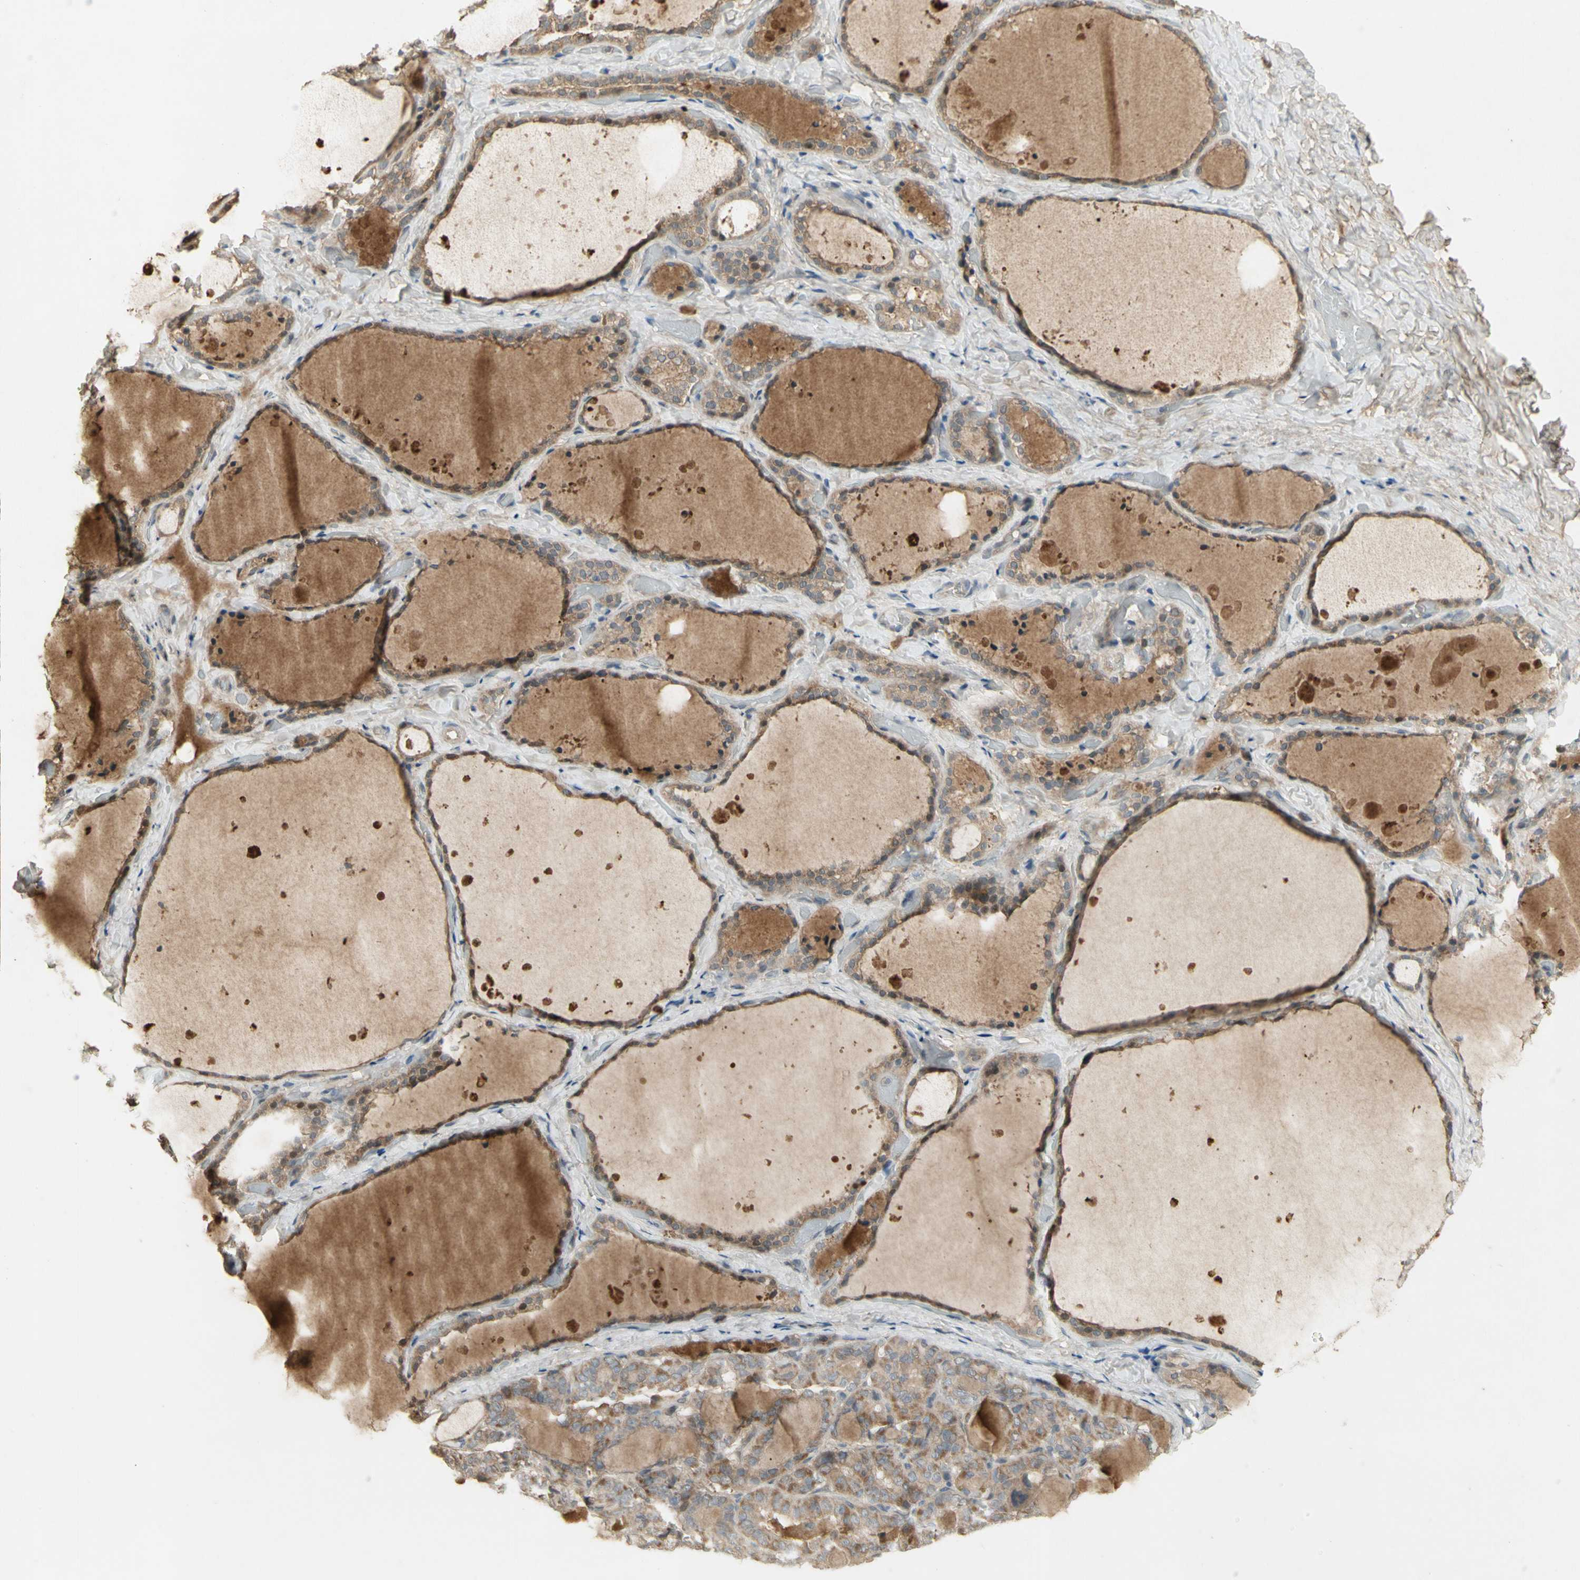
{"staining": {"intensity": "weak", "quantity": ">75%", "location": "cytoplasmic/membranous"}, "tissue": "thyroid gland", "cell_type": "Glandular cells", "image_type": "normal", "snomed": [{"axis": "morphology", "description": "Normal tissue, NOS"}, {"axis": "topography", "description": "Thyroid gland"}], "caption": "Unremarkable thyroid gland demonstrates weak cytoplasmic/membranous staining in about >75% of glandular cells, visualized by immunohistochemistry. (Stains: DAB in brown, nuclei in blue, Microscopy: brightfield microscopy at high magnification).", "gene": "NRG4", "patient": {"sex": "female", "age": 44}}